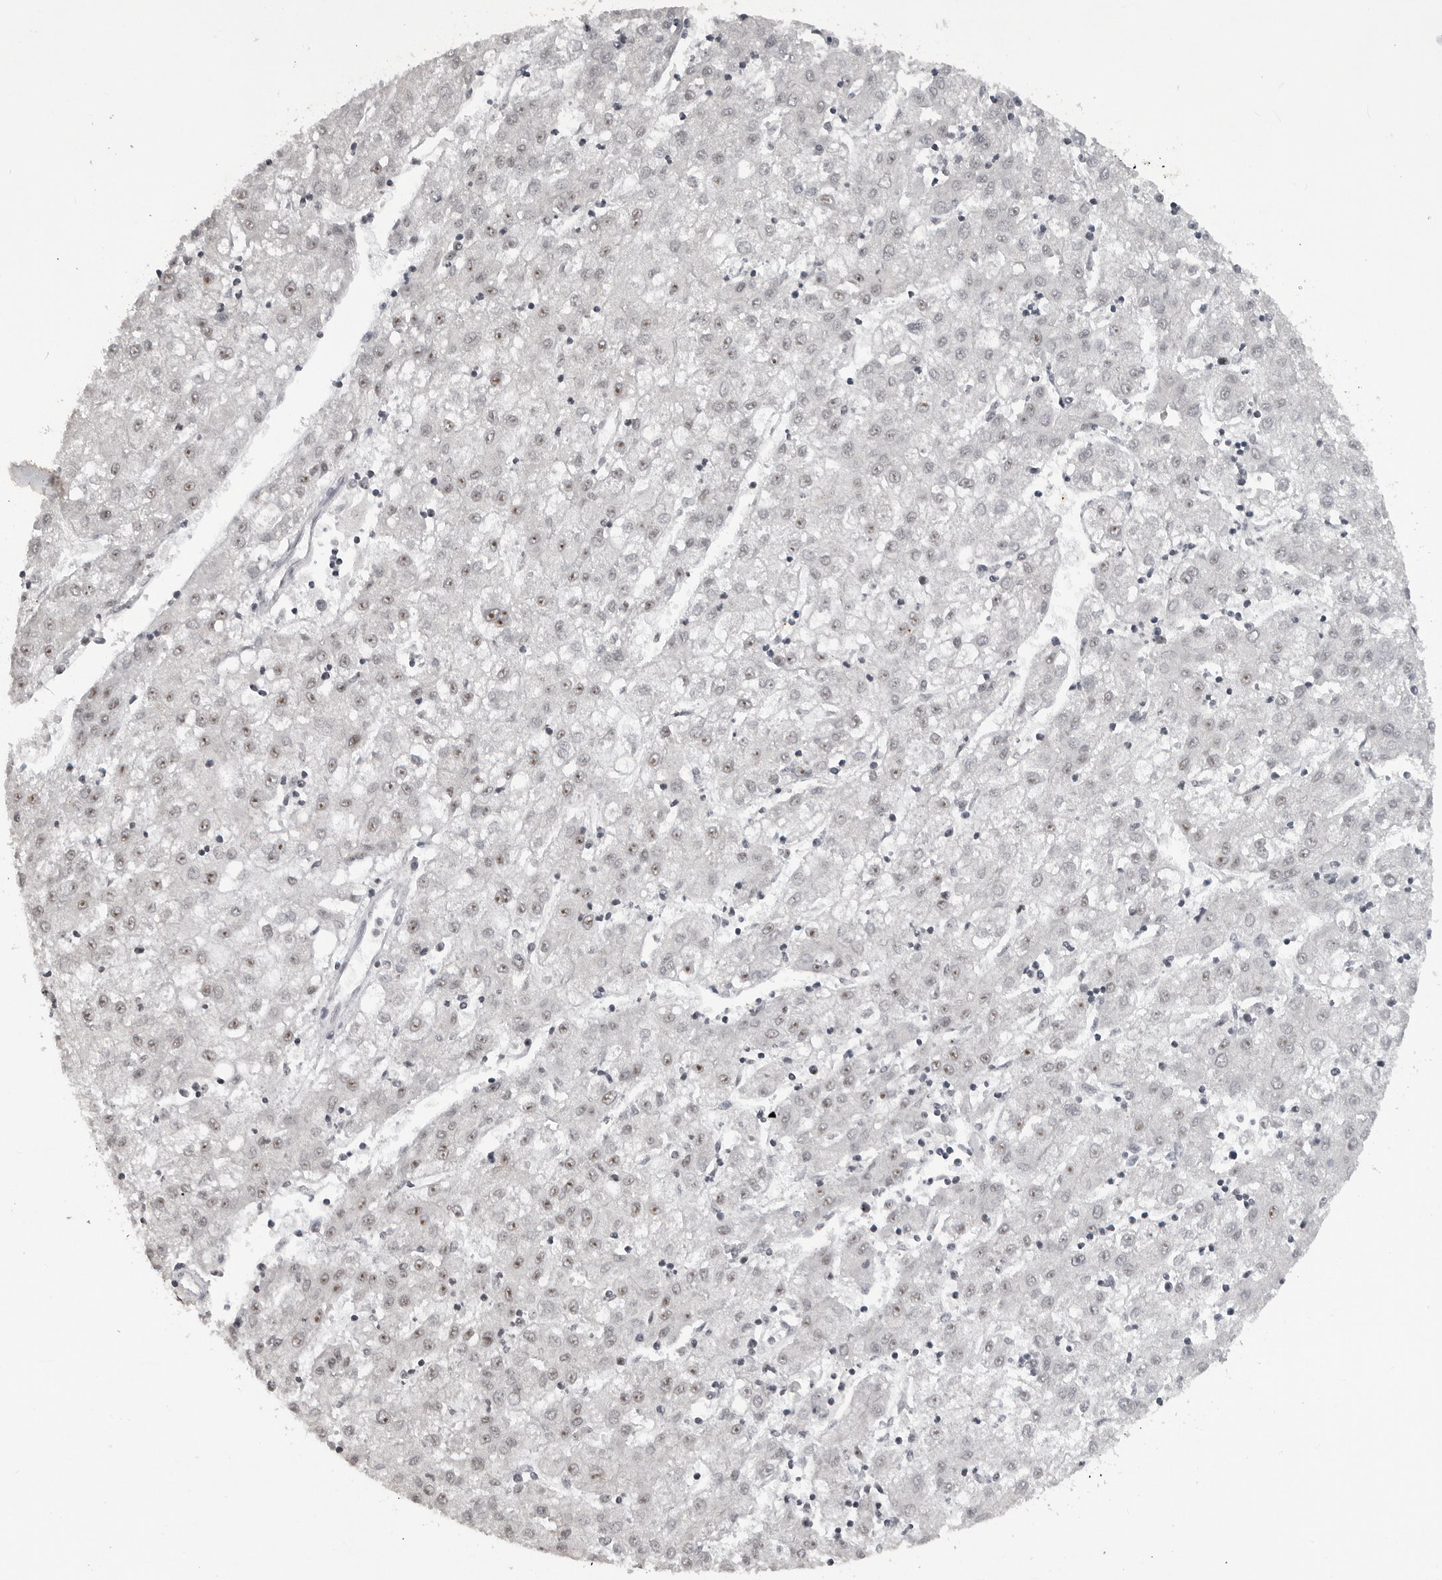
{"staining": {"intensity": "weak", "quantity": "25%-75%", "location": "nuclear"}, "tissue": "liver cancer", "cell_type": "Tumor cells", "image_type": "cancer", "snomed": [{"axis": "morphology", "description": "Carcinoma, Hepatocellular, NOS"}, {"axis": "topography", "description": "Liver"}], "caption": "Brown immunohistochemical staining in hepatocellular carcinoma (liver) shows weak nuclear expression in approximately 25%-75% of tumor cells.", "gene": "DDX54", "patient": {"sex": "male", "age": 72}}